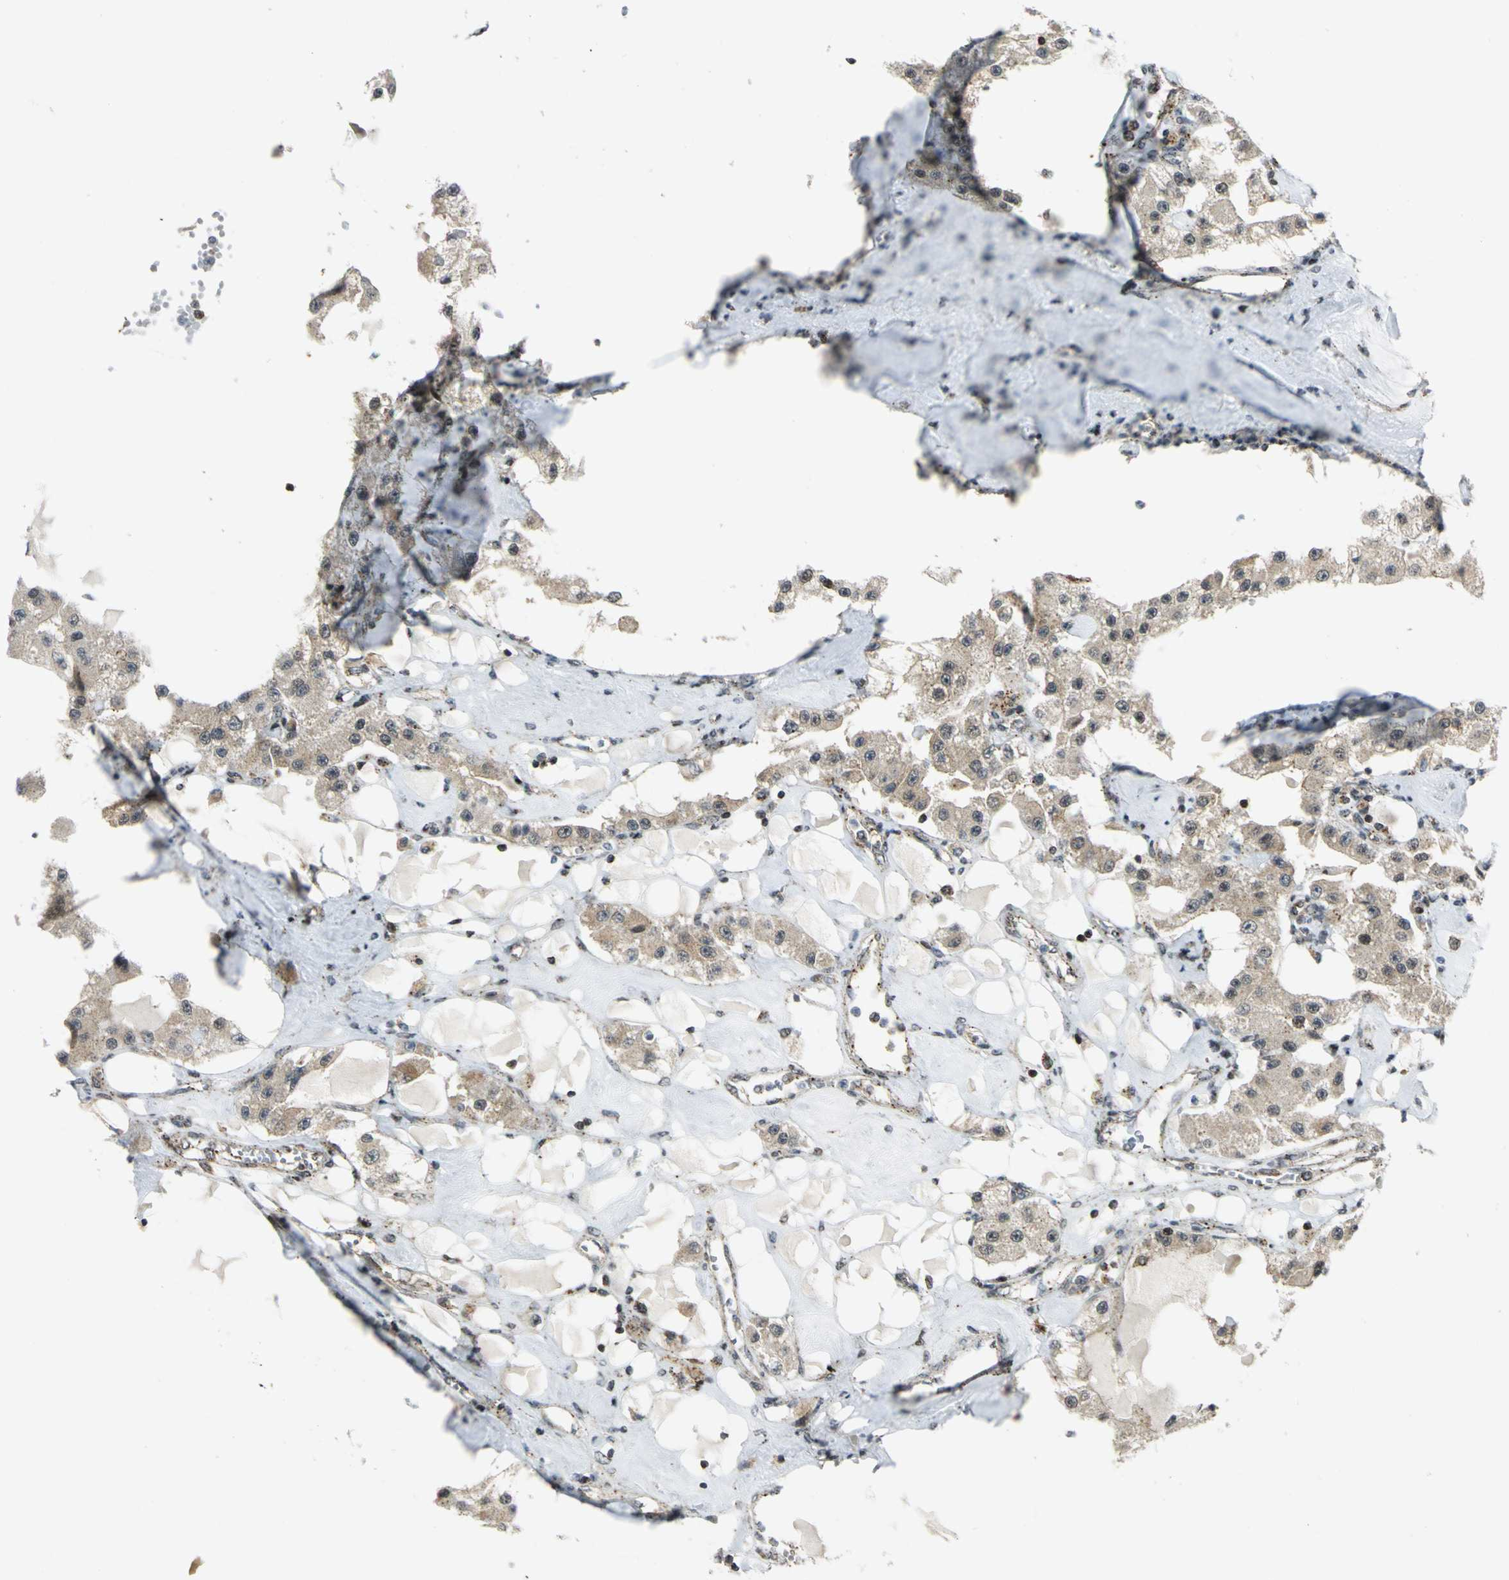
{"staining": {"intensity": "weak", "quantity": ">75%", "location": "cytoplasmic/membranous"}, "tissue": "carcinoid", "cell_type": "Tumor cells", "image_type": "cancer", "snomed": [{"axis": "morphology", "description": "Carcinoid, malignant, NOS"}, {"axis": "topography", "description": "Pancreas"}], "caption": "DAB (3,3'-diaminobenzidine) immunohistochemical staining of carcinoid exhibits weak cytoplasmic/membranous protein staining in approximately >75% of tumor cells.", "gene": "ATP6V1A", "patient": {"sex": "male", "age": 41}}